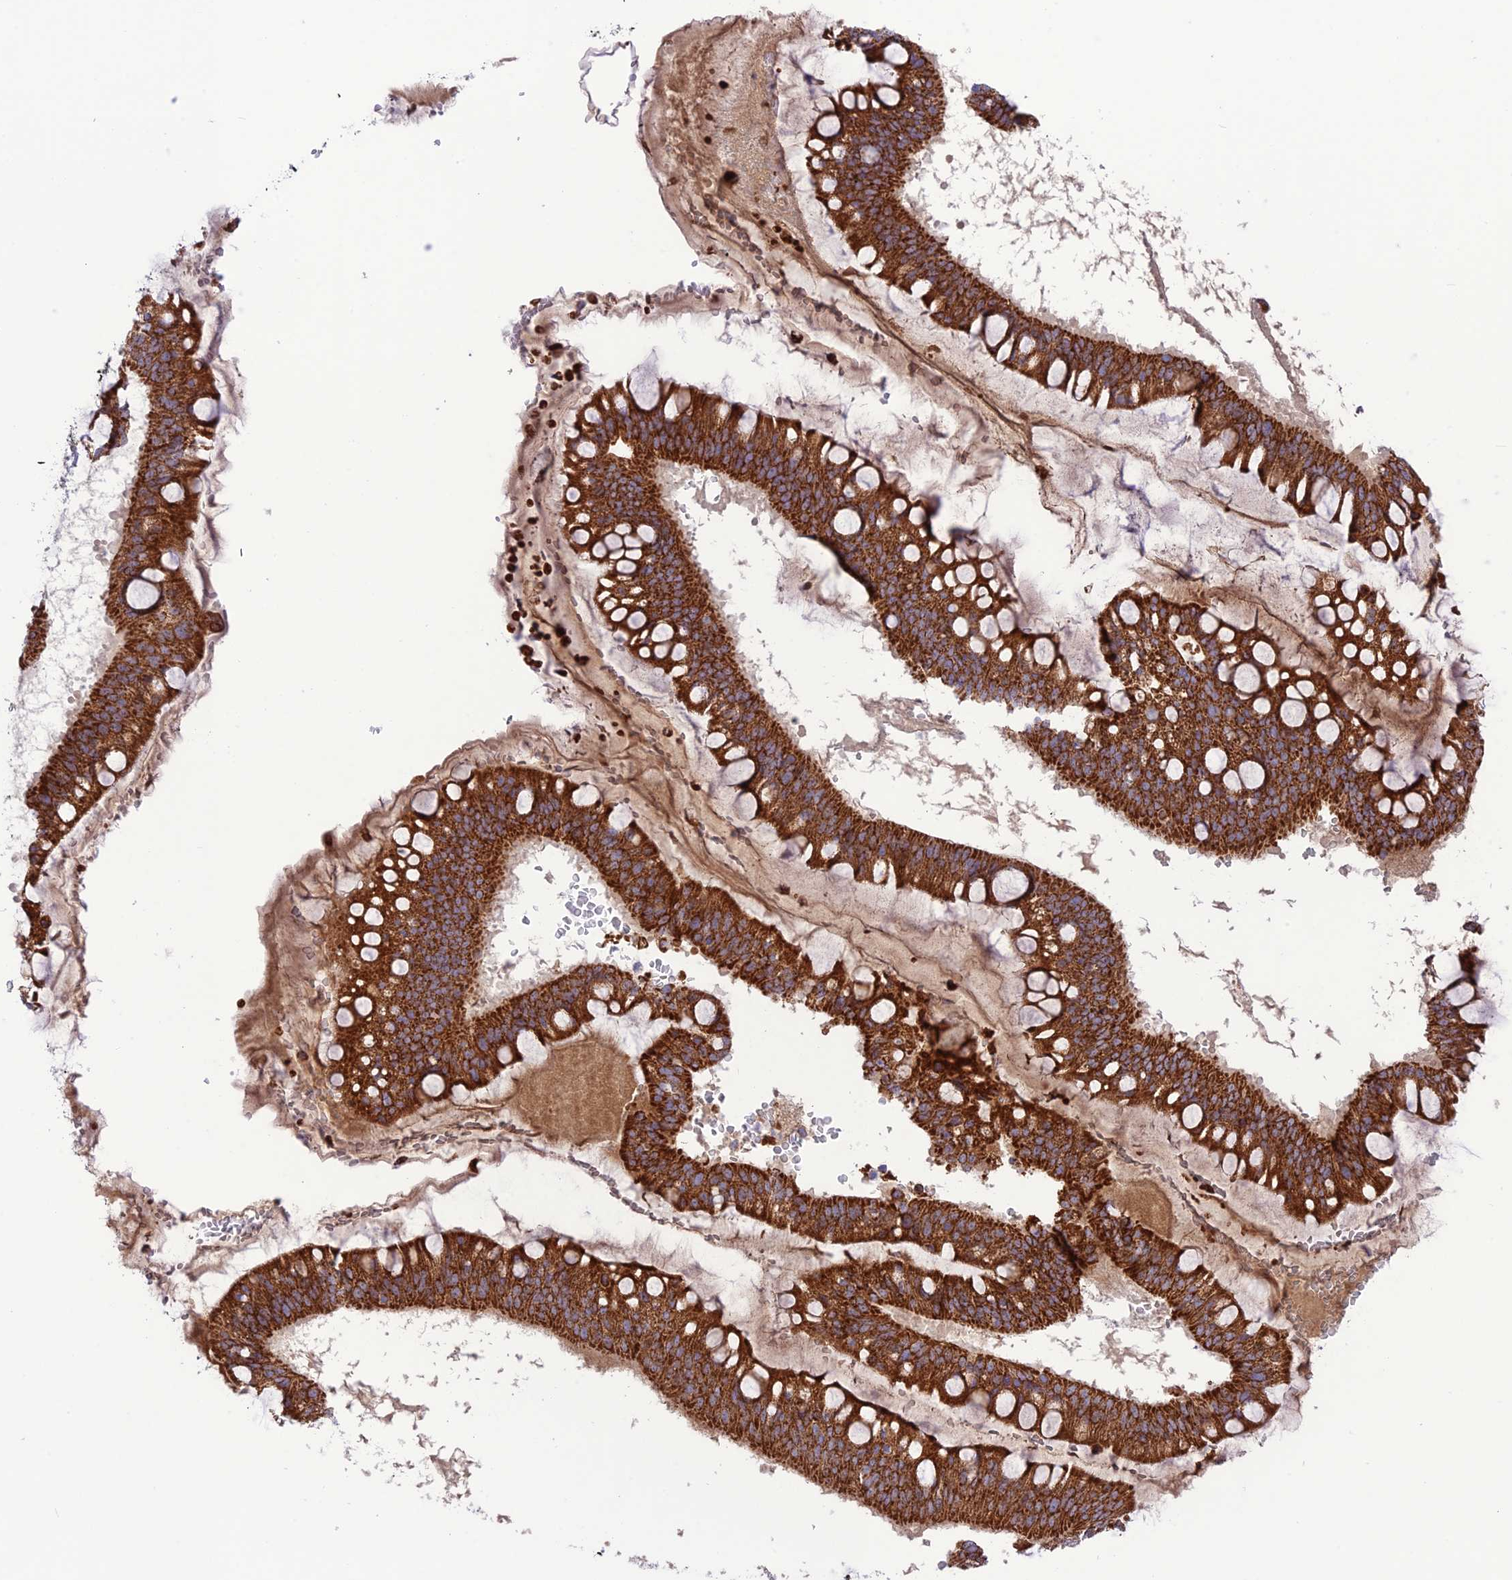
{"staining": {"intensity": "strong", "quantity": ">75%", "location": "cytoplasmic/membranous"}, "tissue": "ovarian cancer", "cell_type": "Tumor cells", "image_type": "cancer", "snomed": [{"axis": "morphology", "description": "Cystadenocarcinoma, mucinous, NOS"}, {"axis": "topography", "description": "Ovary"}], "caption": "Human ovarian mucinous cystadenocarcinoma stained with a brown dye displays strong cytoplasmic/membranous positive staining in approximately >75% of tumor cells.", "gene": "UAP1L1", "patient": {"sex": "female", "age": 73}}